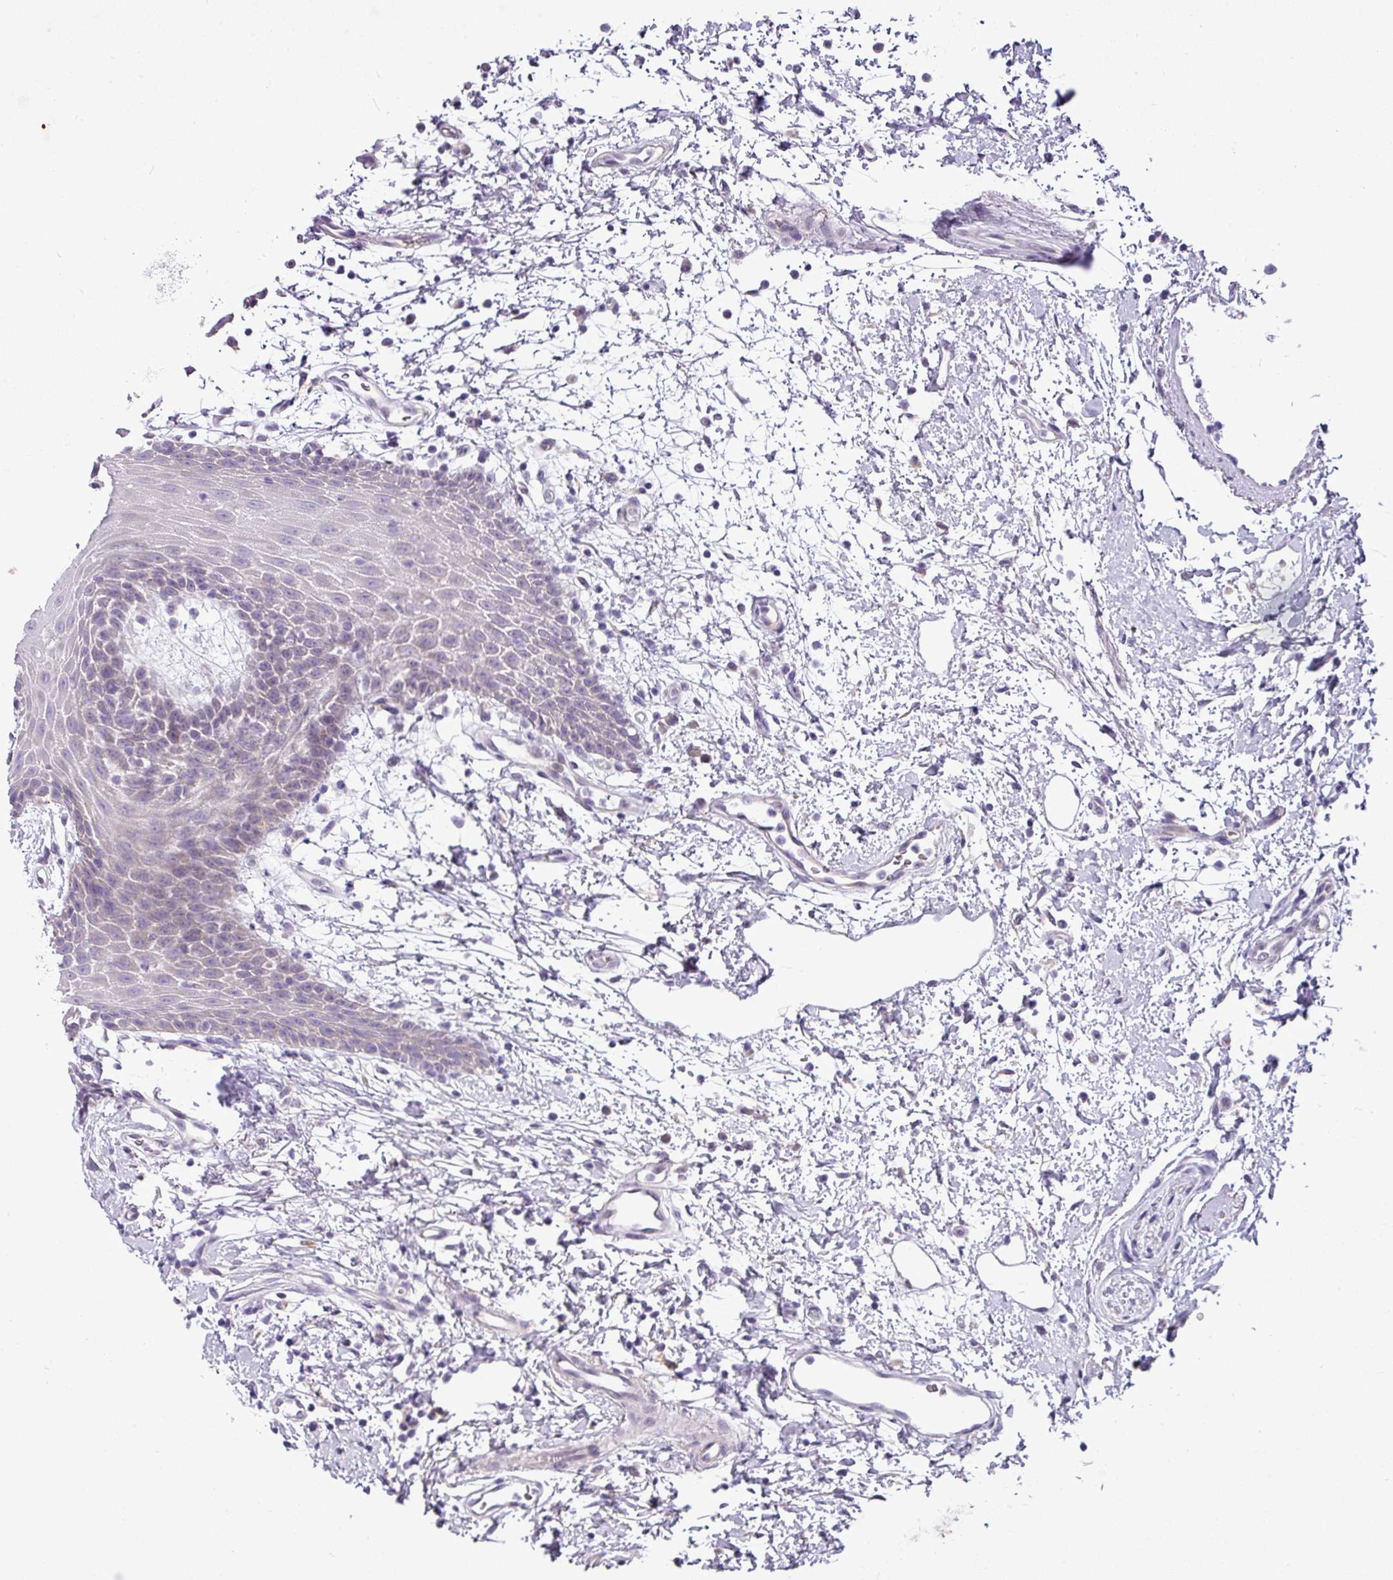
{"staining": {"intensity": "negative", "quantity": "none", "location": "none"}, "tissue": "oral mucosa", "cell_type": "Squamous epithelial cells", "image_type": "normal", "snomed": [{"axis": "morphology", "description": "Normal tissue, NOS"}, {"axis": "topography", "description": "Oral tissue"}, {"axis": "topography", "description": "Tounge, NOS"}], "caption": "Squamous epithelial cells are negative for brown protein staining in unremarkable oral mucosa. The staining is performed using DAB brown chromogen with nuclei counter-stained in using hematoxylin.", "gene": "TOR1AIP2", "patient": {"sex": "female", "age": 59}}